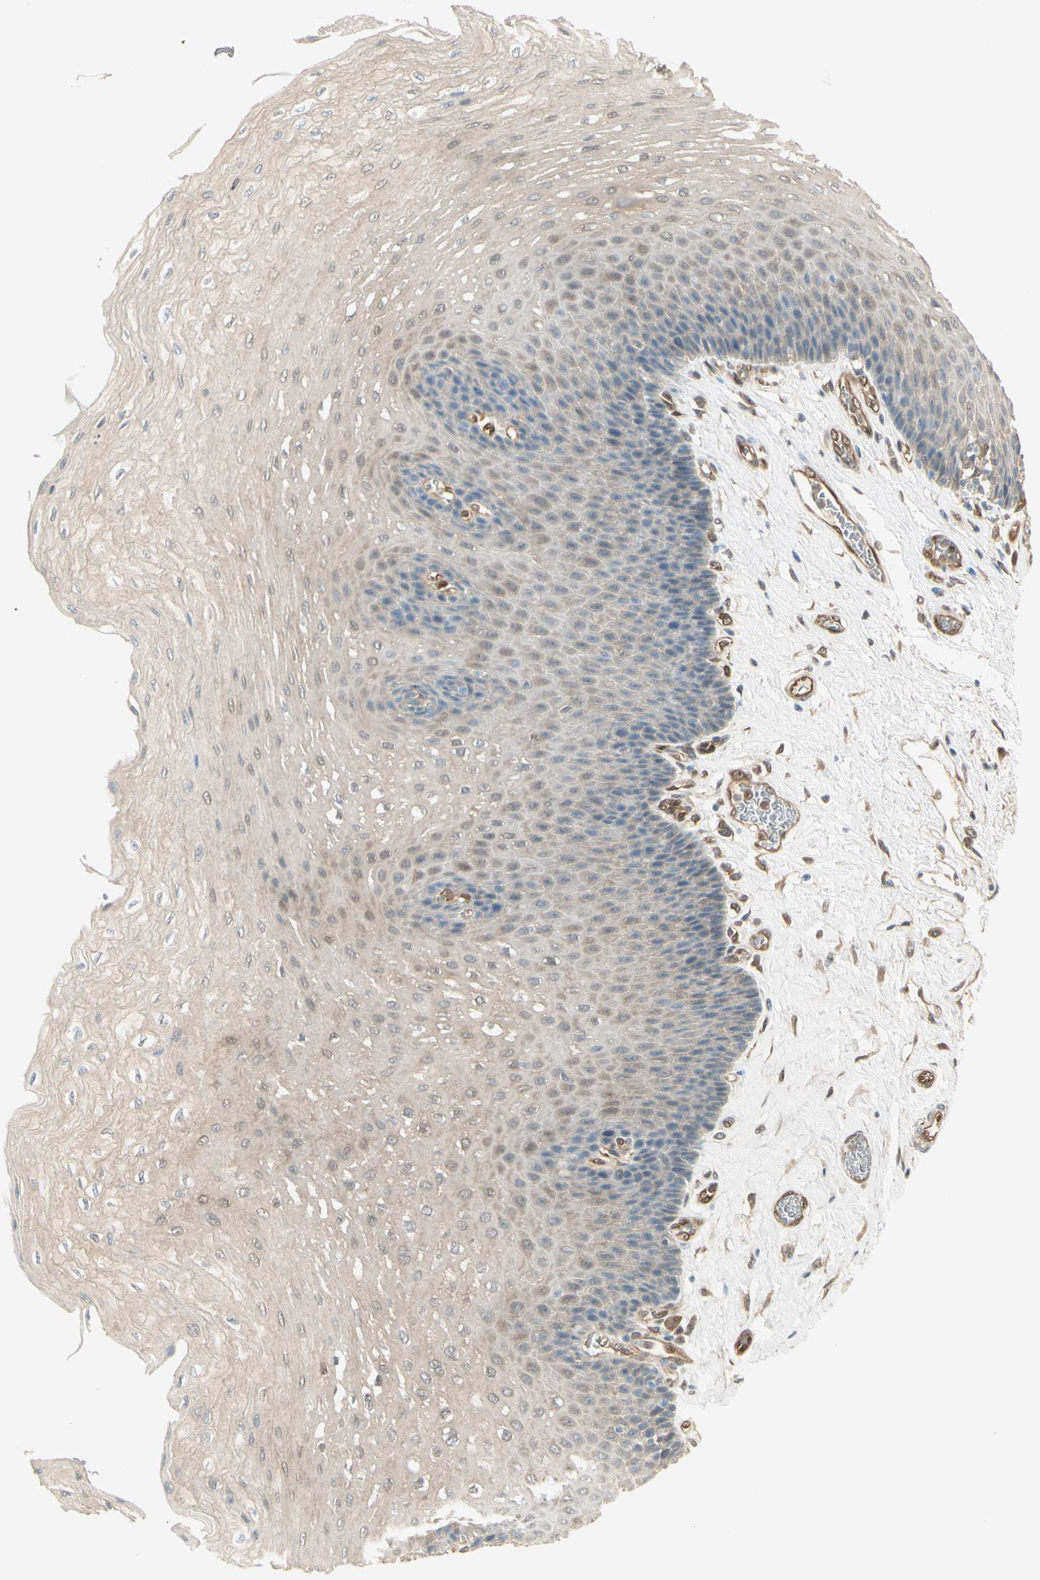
{"staining": {"intensity": "weak", "quantity": ">75%", "location": "cytoplasmic/membranous"}, "tissue": "esophagus", "cell_type": "Squamous epithelial cells", "image_type": "normal", "snomed": [{"axis": "morphology", "description": "Normal tissue, NOS"}, {"axis": "topography", "description": "Esophagus"}], "caption": "The immunohistochemical stain shows weak cytoplasmic/membranous expression in squamous epithelial cells of normal esophagus.", "gene": "SERPINB6", "patient": {"sex": "female", "age": 72}}